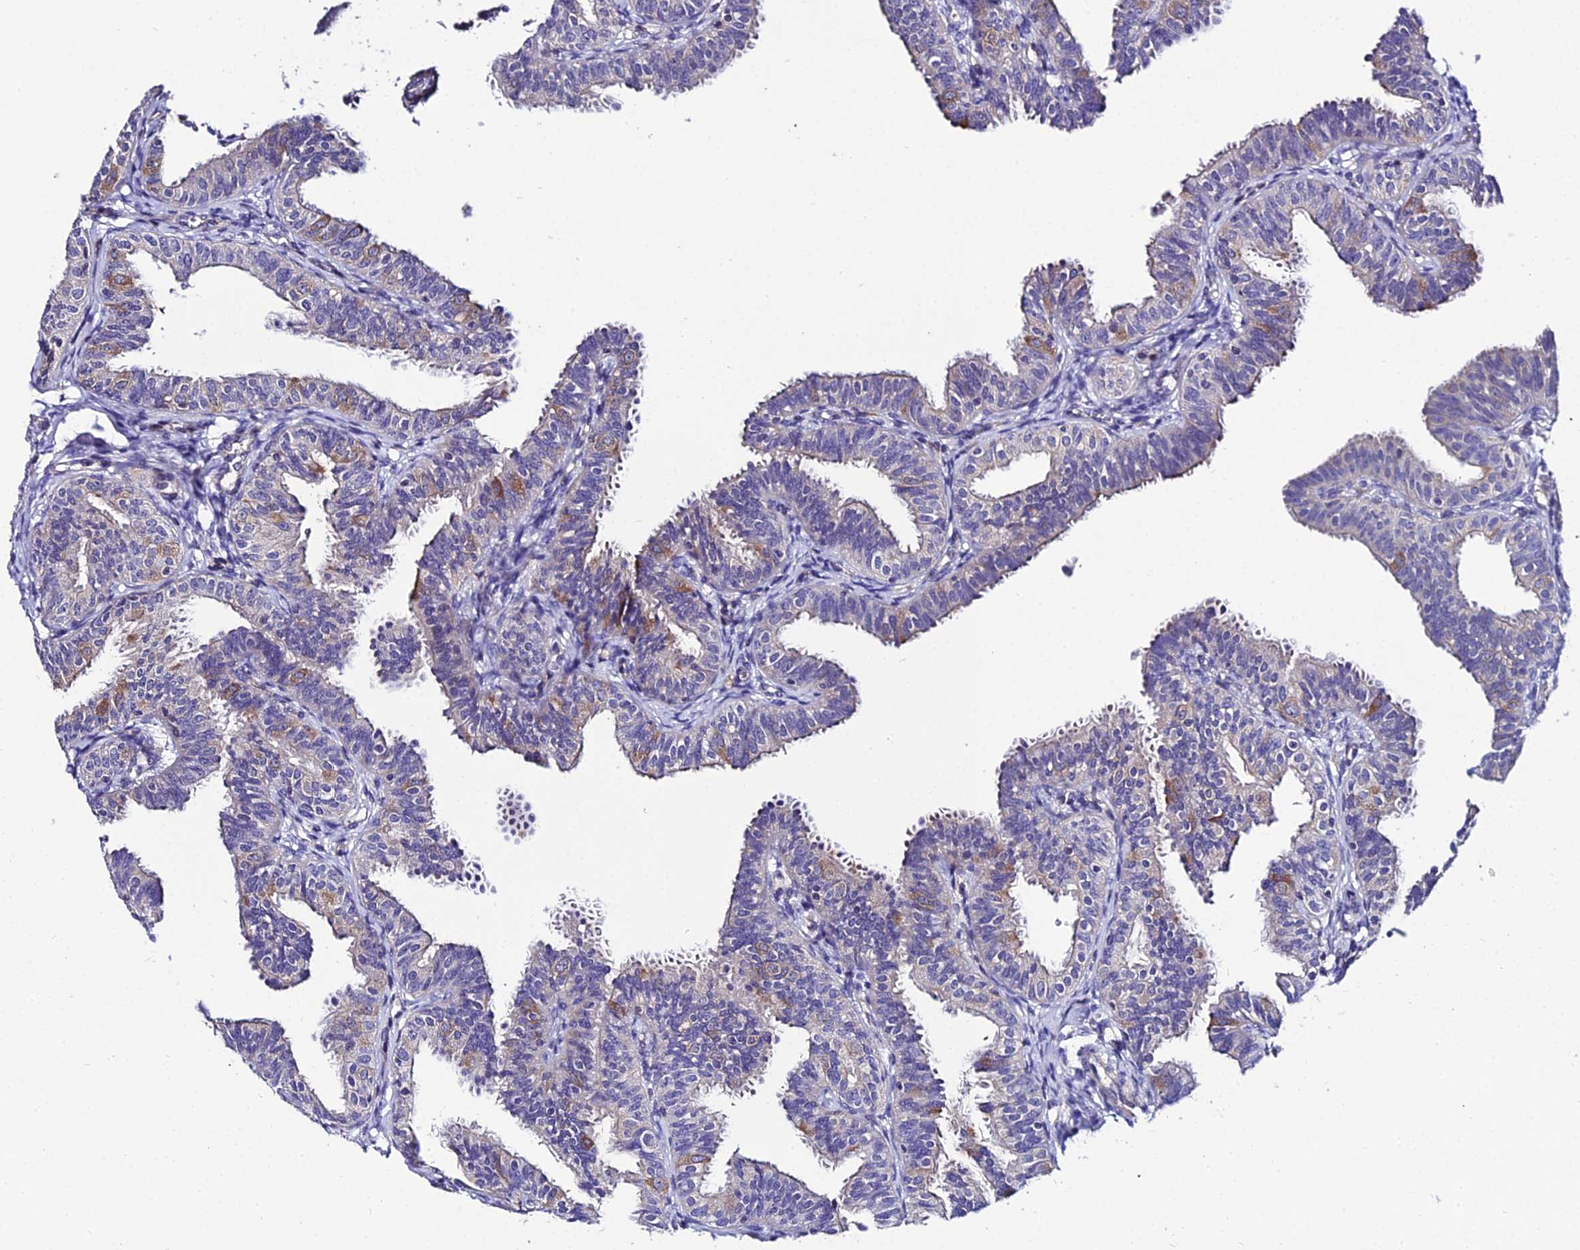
{"staining": {"intensity": "weak", "quantity": "<25%", "location": "cytoplasmic/membranous"}, "tissue": "fallopian tube", "cell_type": "Glandular cells", "image_type": "normal", "snomed": [{"axis": "morphology", "description": "Normal tissue, NOS"}, {"axis": "topography", "description": "Fallopian tube"}], "caption": "There is no significant positivity in glandular cells of fallopian tube. Brightfield microscopy of immunohistochemistry stained with DAB (3,3'-diaminobenzidine) (brown) and hematoxylin (blue), captured at high magnification.", "gene": "SHQ1", "patient": {"sex": "female", "age": 35}}